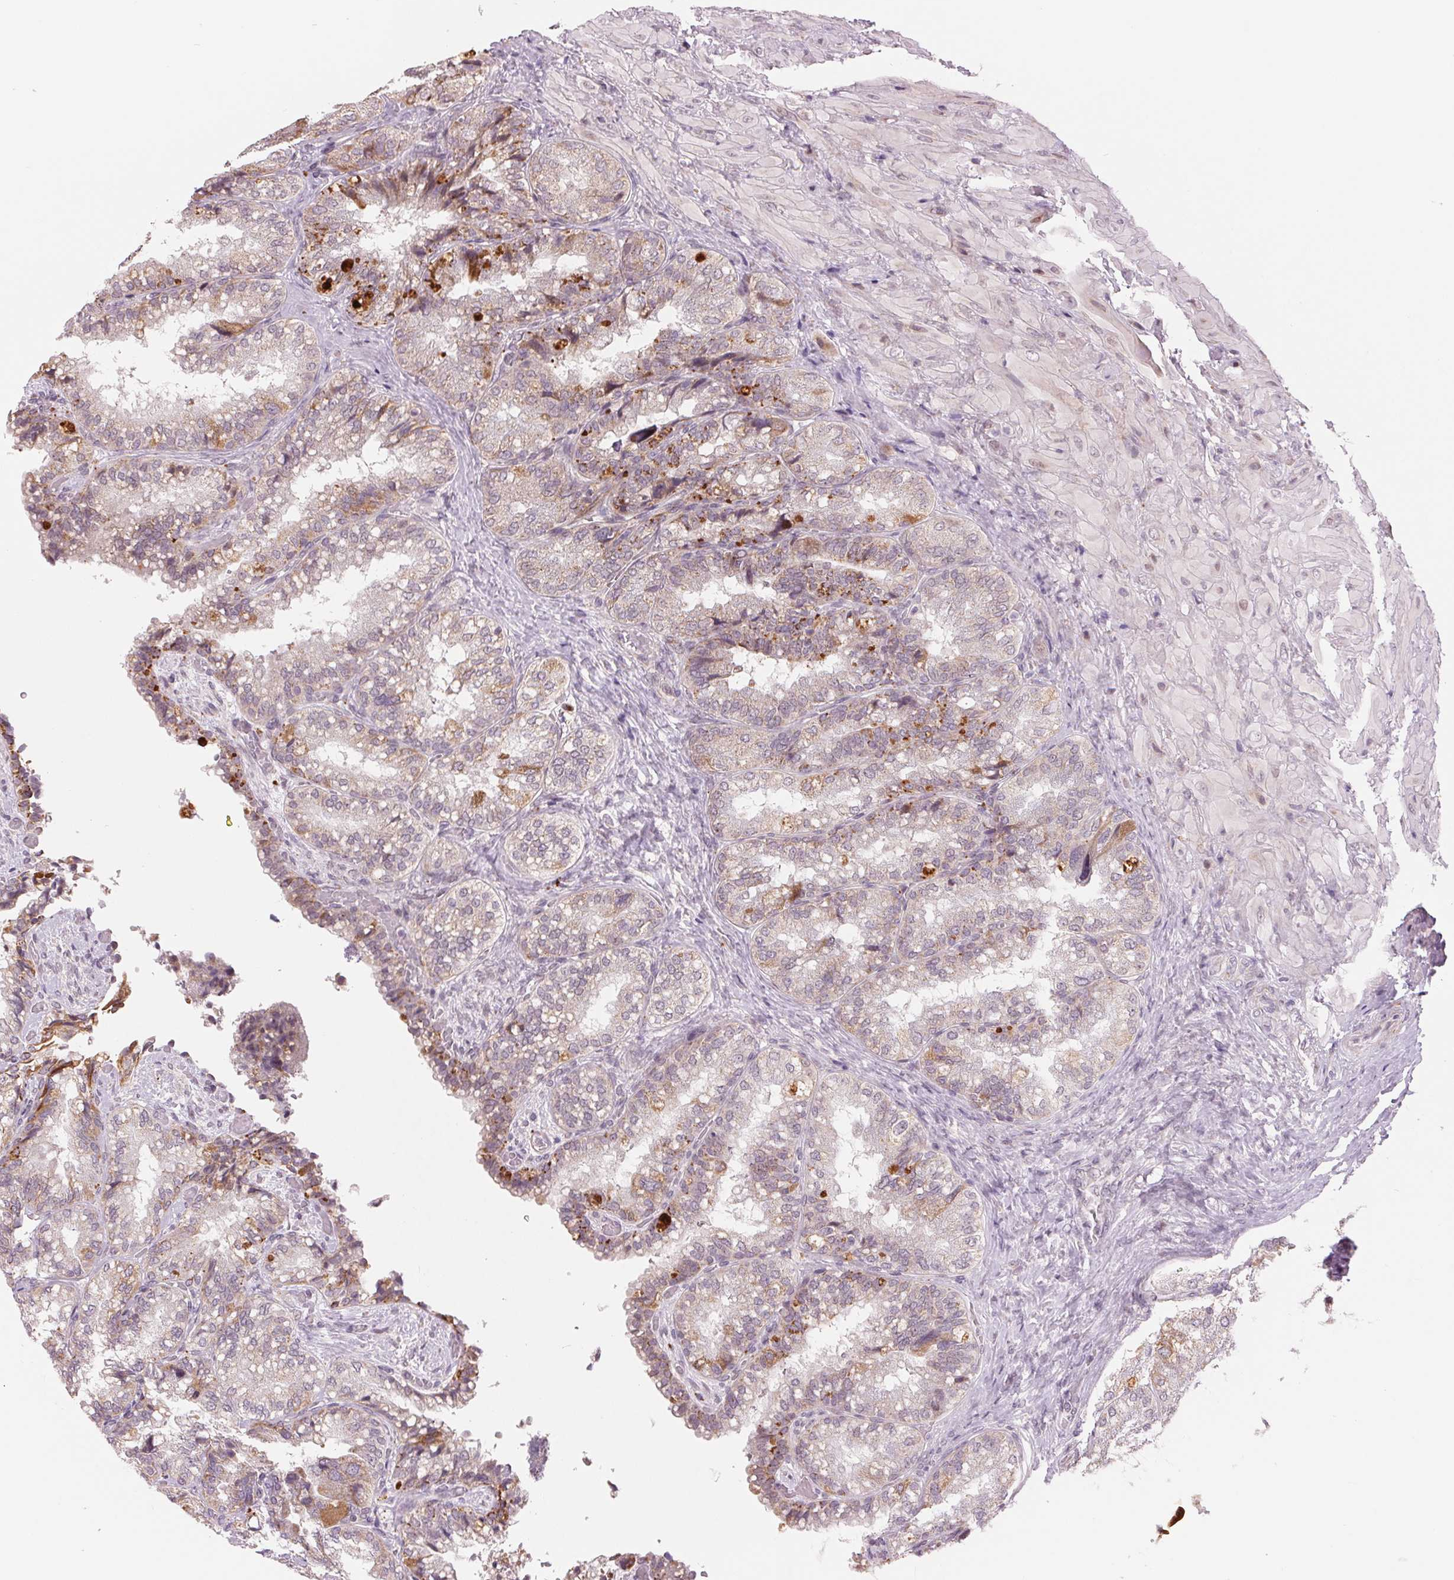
{"staining": {"intensity": "moderate", "quantity": "<25%", "location": "cytoplasmic/membranous"}, "tissue": "seminal vesicle", "cell_type": "Glandular cells", "image_type": "normal", "snomed": [{"axis": "morphology", "description": "Normal tissue, NOS"}, {"axis": "topography", "description": "Seminal veicle"}], "caption": "DAB (3,3'-diaminobenzidine) immunohistochemical staining of benign seminal vesicle displays moderate cytoplasmic/membranous protein expression in about <25% of glandular cells.", "gene": "ARHGAP32", "patient": {"sex": "male", "age": 57}}